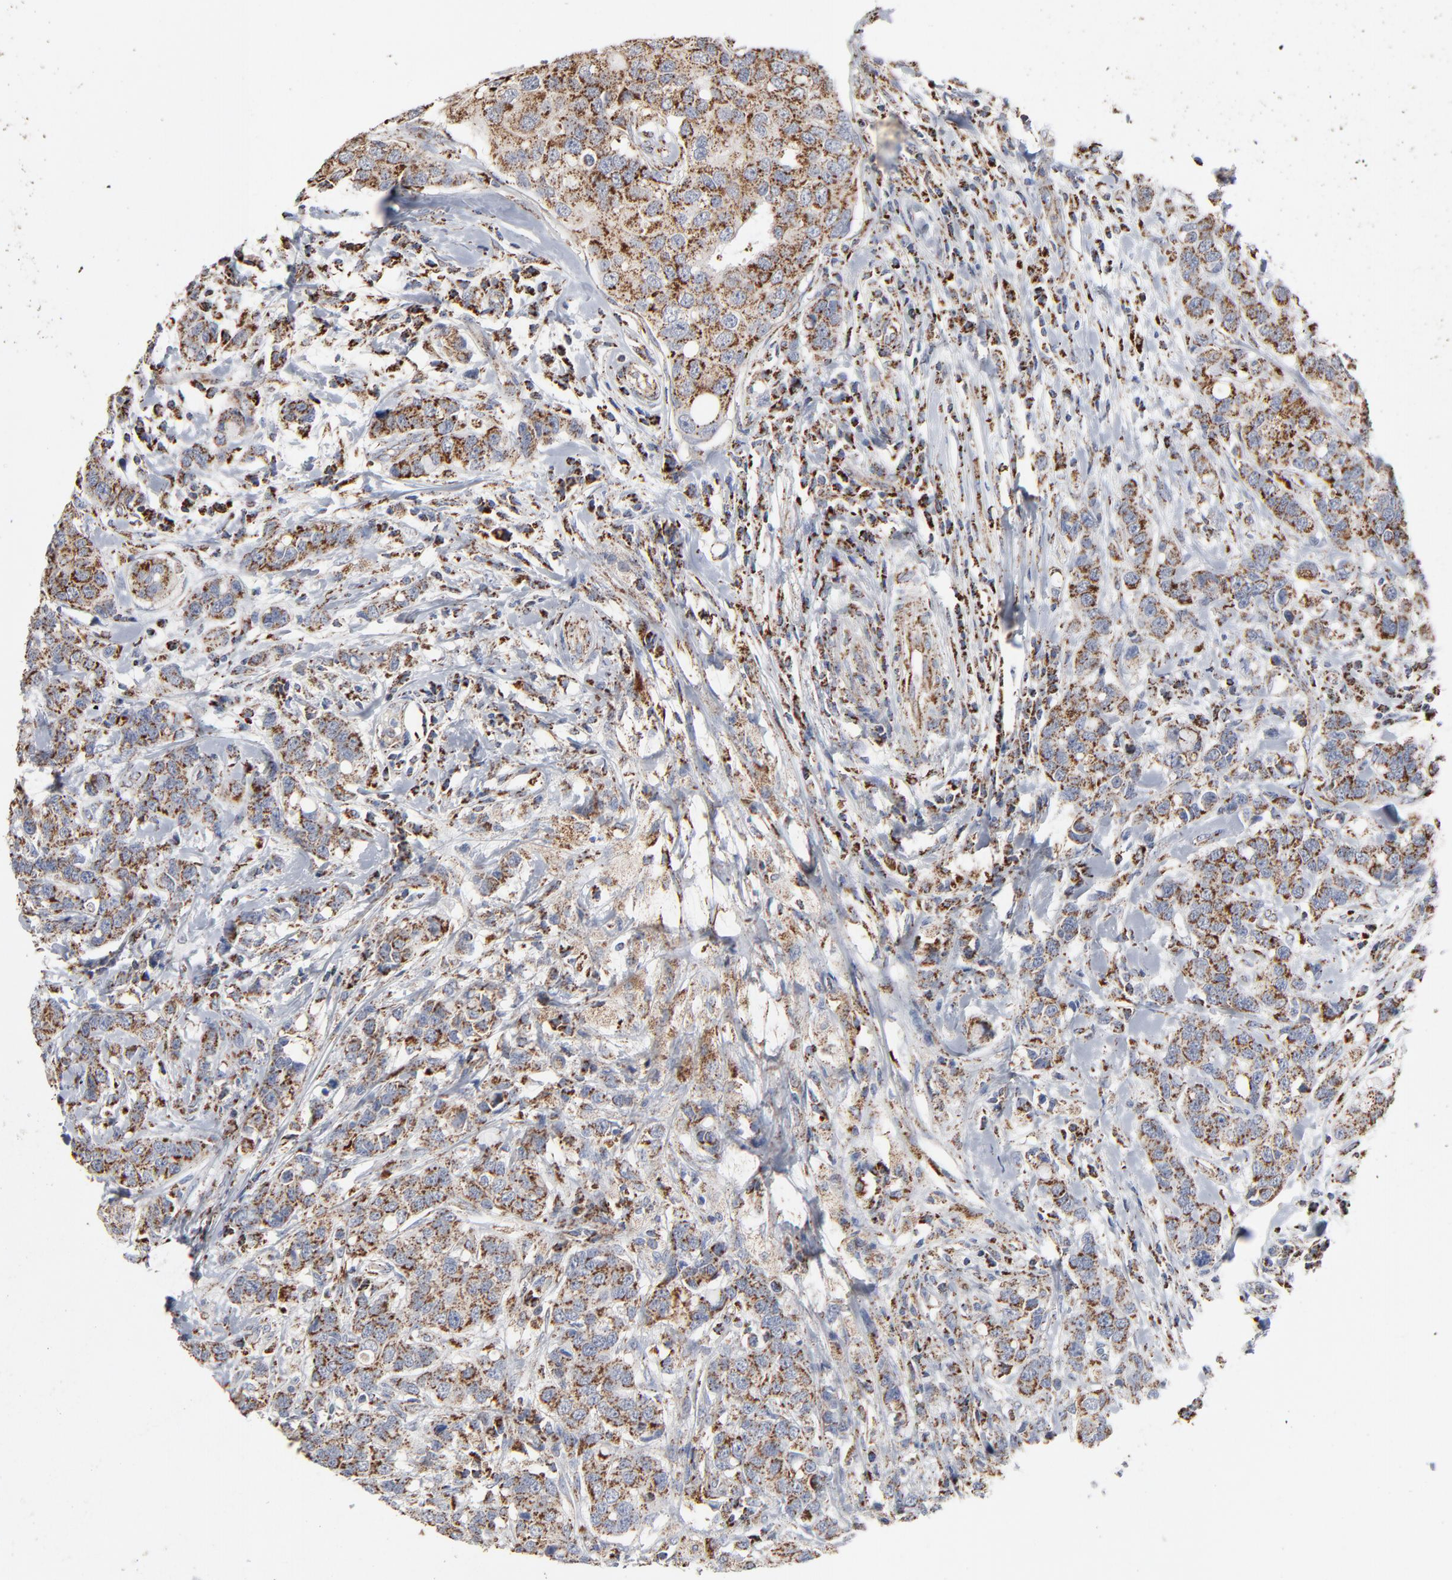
{"staining": {"intensity": "strong", "quantity": ">75%", "location": "cytoplasmic/membranous"}, "tissue": "breast cancer", "cell_type": "Tumor cells", "image_type": "cancer", "snomed": [{"axis": "morphology", "description": "Duct carcinoma"}, {"axis": "topography", "description": "Breast"}], "caption": "The micrograph shows staining of breast invasive ductal carcinoma, revealing strong cytoplasmic/membranous protein expression (brown color) within tumor cells.", "gene": "UQCRC1", "patient": {"sex": "female", "age": 27}}